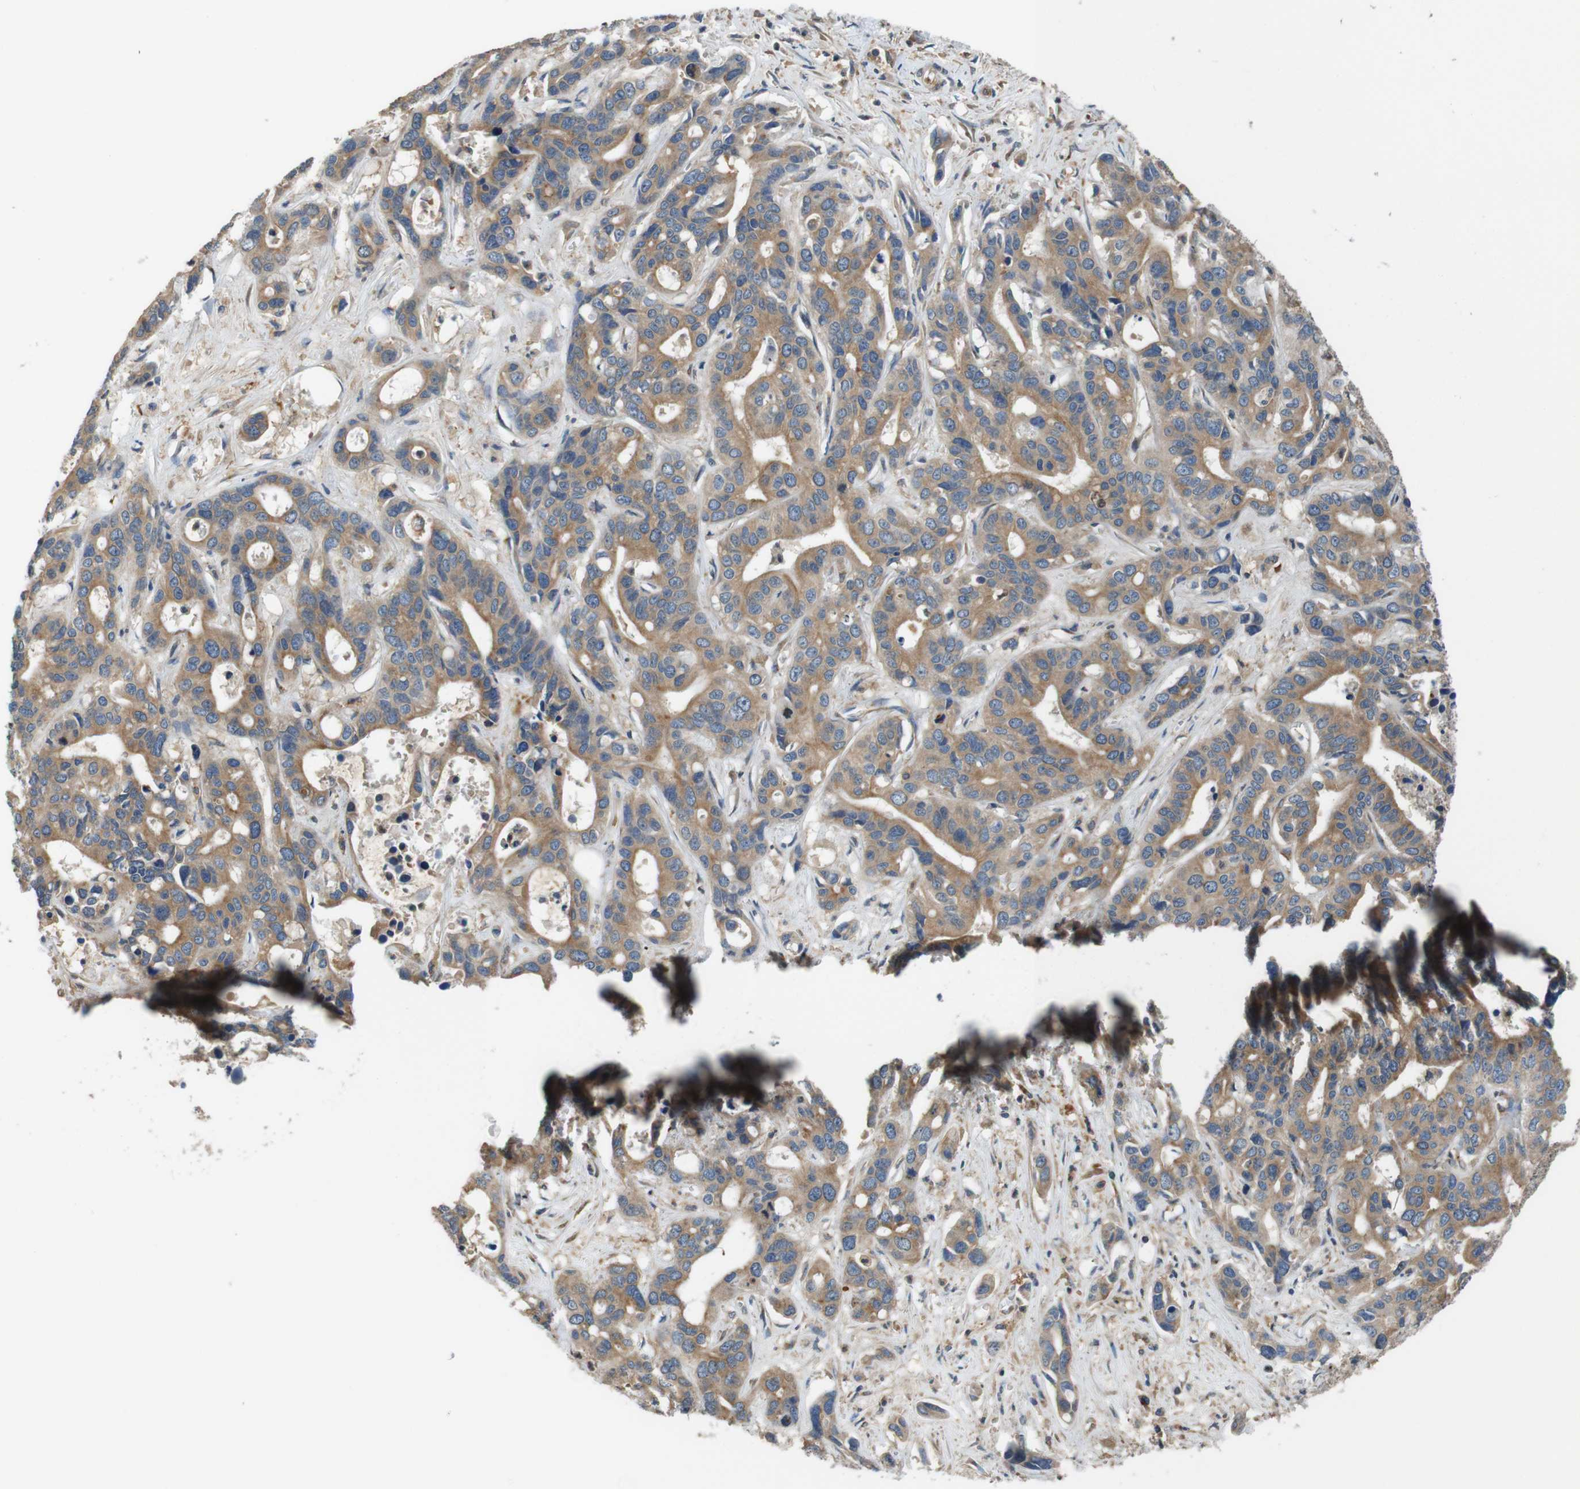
{"staining": {"intensity": "moderate", "quantity": ">75%", "location": "cytoplasmic/membranous"}, "tissue": "liver cancer", "cell_type": "Tumor cells", "image_type": "cancer", "snomed": [{"axis": "morphology", "description": "Cholangiocarcinoma"}, {"axis": "topography", "description": "Liver"}], "caption": "A photomicrograph showing moderate cytoplasmic/membranous staining in about >75% of tumor cells in liver cancer, as visualized by brown immunohistochemical staining.", "gene": "DCTN1", "patient": {"sex": "female", "age": 65}}